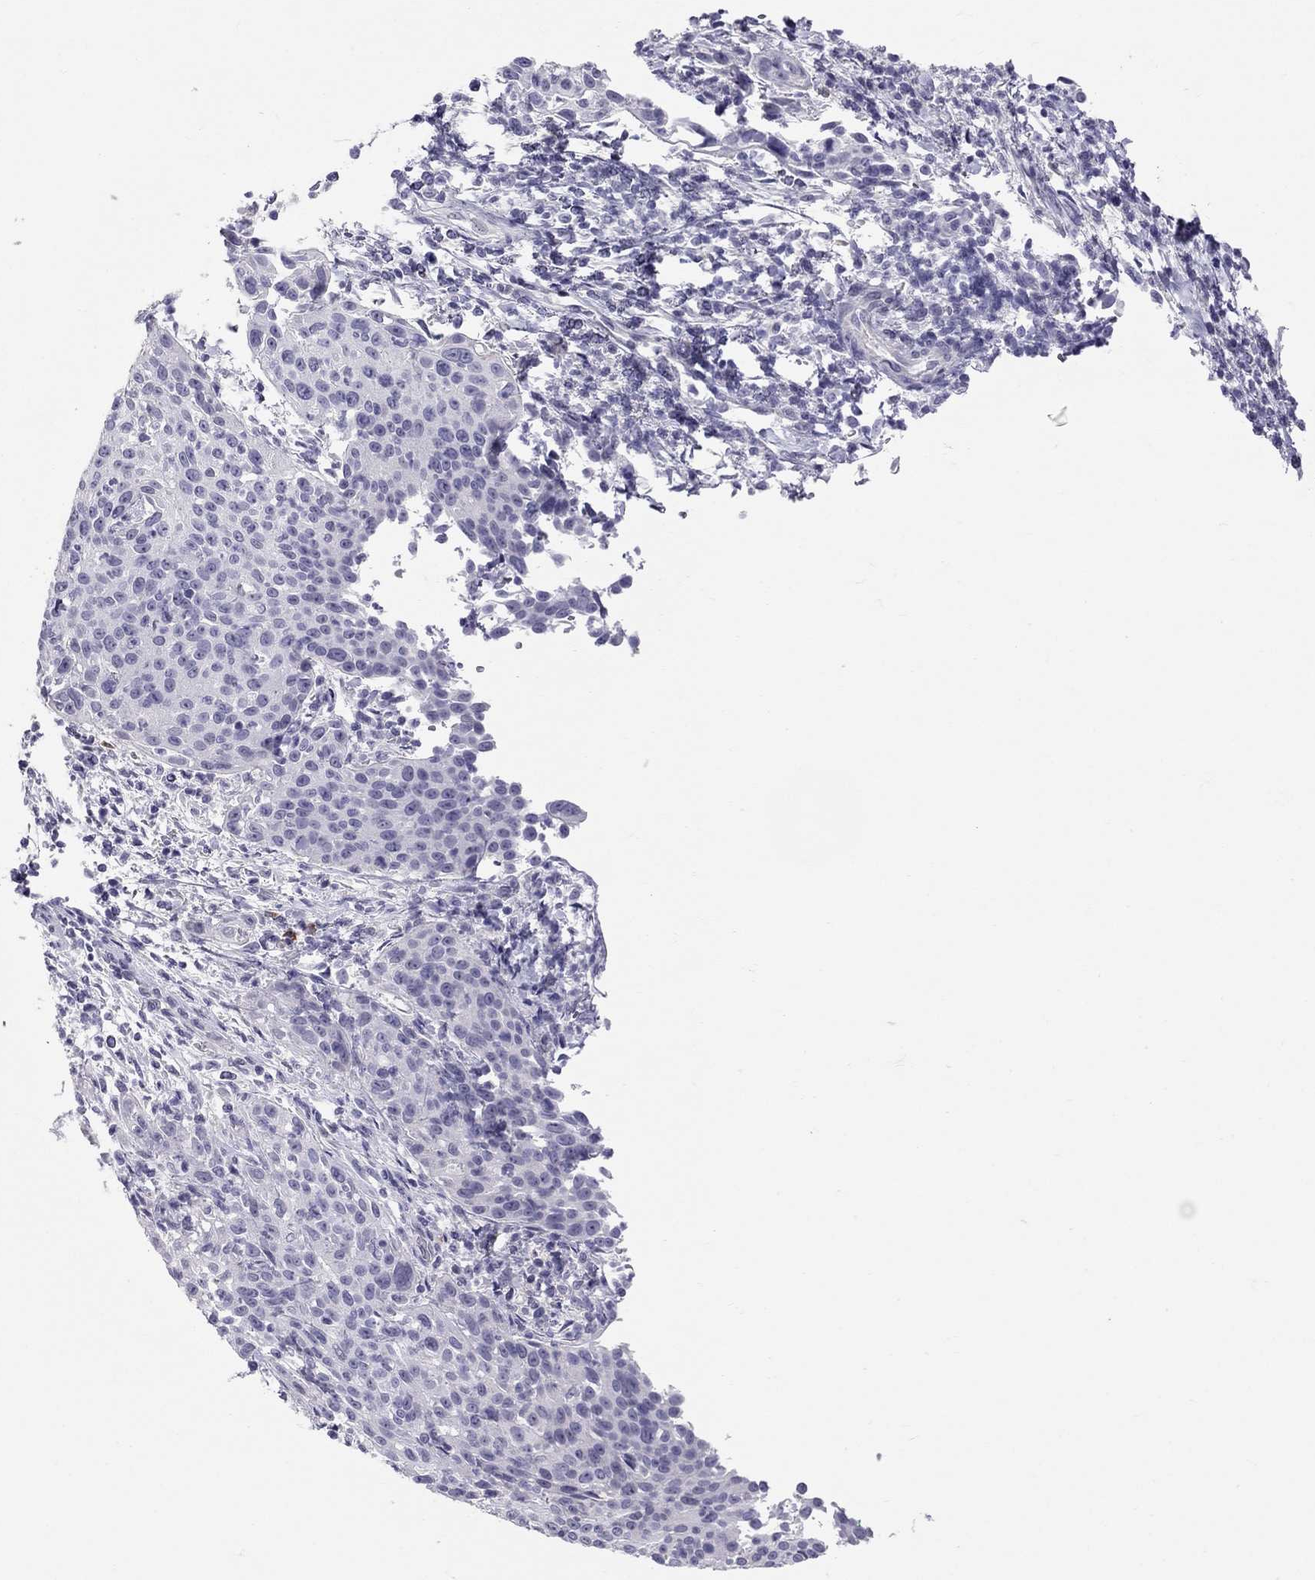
{"staining": {"intensity": "negative", "quantity": "none", "location": "none"}, "tissue": "cervical cancer", "cell_type": "Tumor cells", "image_type": "cancer", "snomed": [{"axis": "morphology", "description": "Squamous cell carcinoma, NOS"}, {"axis": "topography", "description": "Cervix"}], "caption": "Immunohistochemistry photomicrograph of neoplastic tissue: cervical cancer (squamous cell carcinoma) stained with DAB reveals no significant protein expression in tumor cells. Nuclei are stained in blue.", "gene": "IL17REL", "patient": {"sex": "female", "age": 26}}